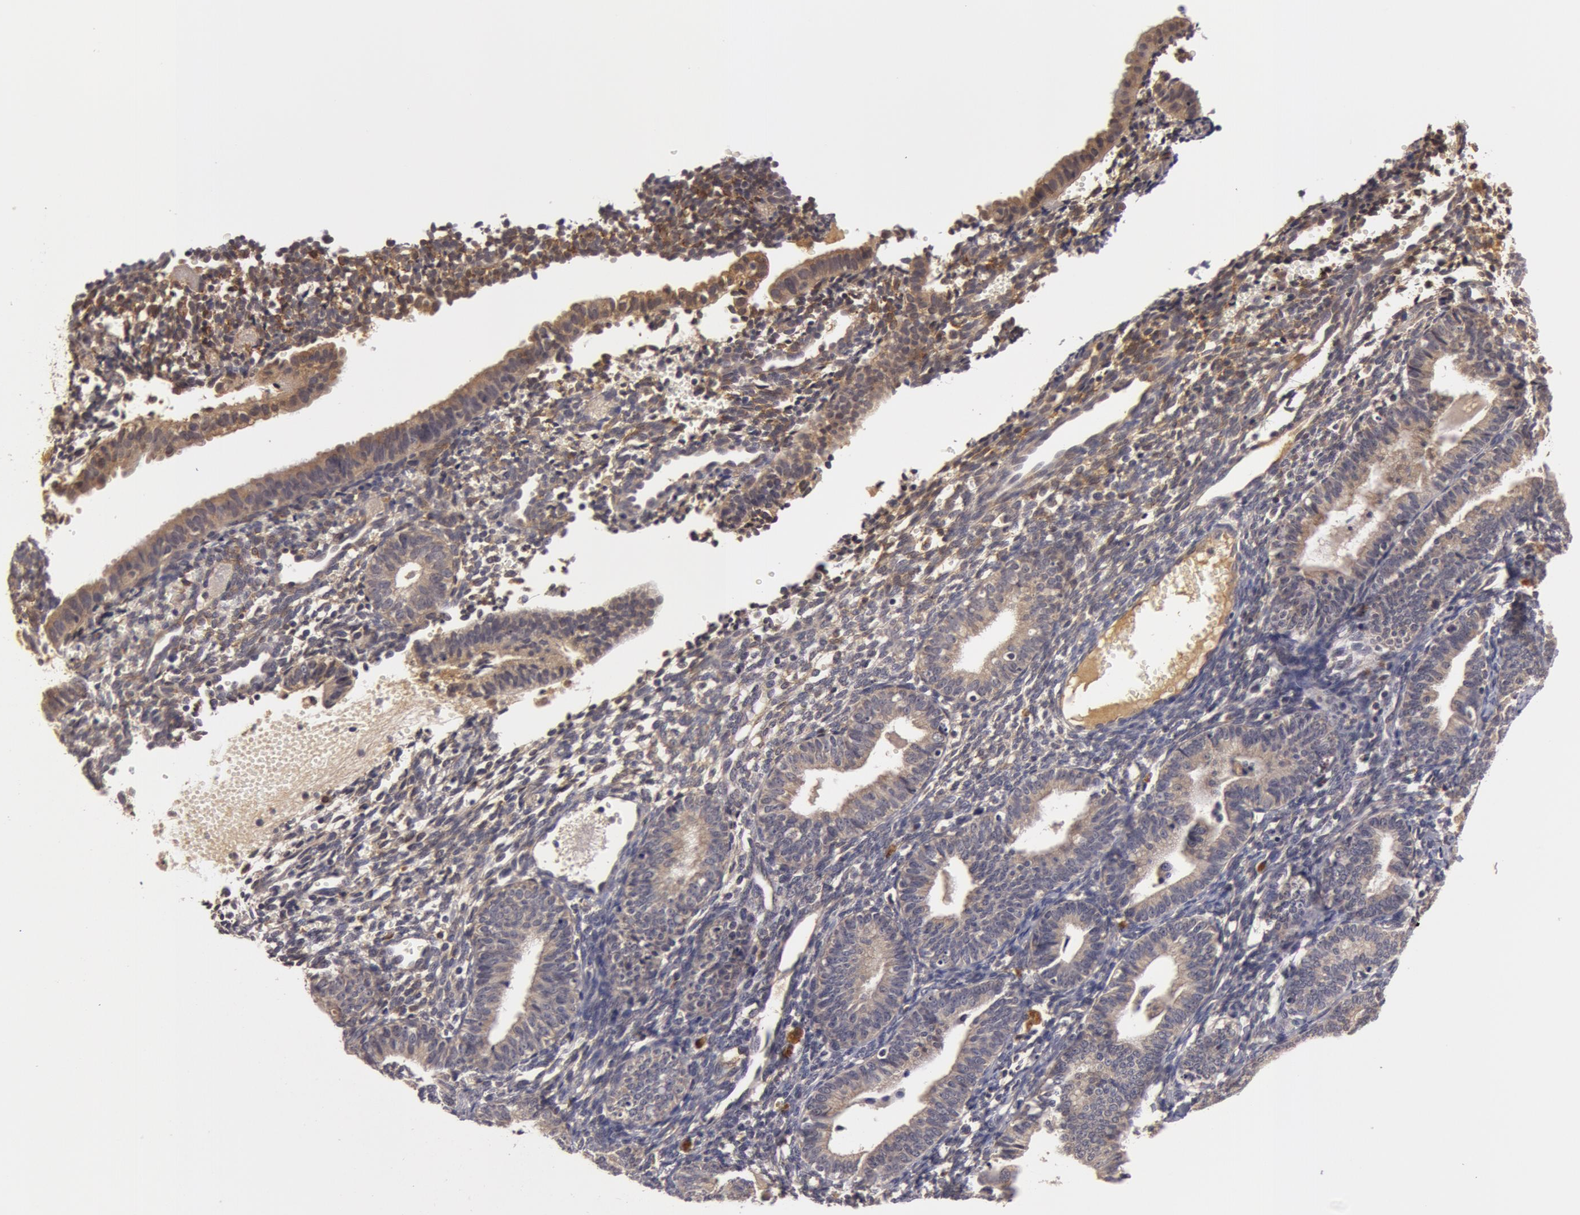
{"staining": {"intensity": "moderate", "quantity": "<25%", "location": "cytoplasmic/membranous"}, "tissue": "endometrium", "cell_type": "Cells in endometrial stroma", "image_type": "normal", "snomed": [{"axis": "morphology", "description": "Normal tissue, NOS"}, {"axis": "topography", "description": "Endometrium"}], "caption": "Endometrium stained for a protein (brown) displays moderate cytoplasmic/membranous positive staining in approximately <25% of cells in endometrial stroma.", "gene": "BCHE", "patient": {"sex": "female", "age": 61}}